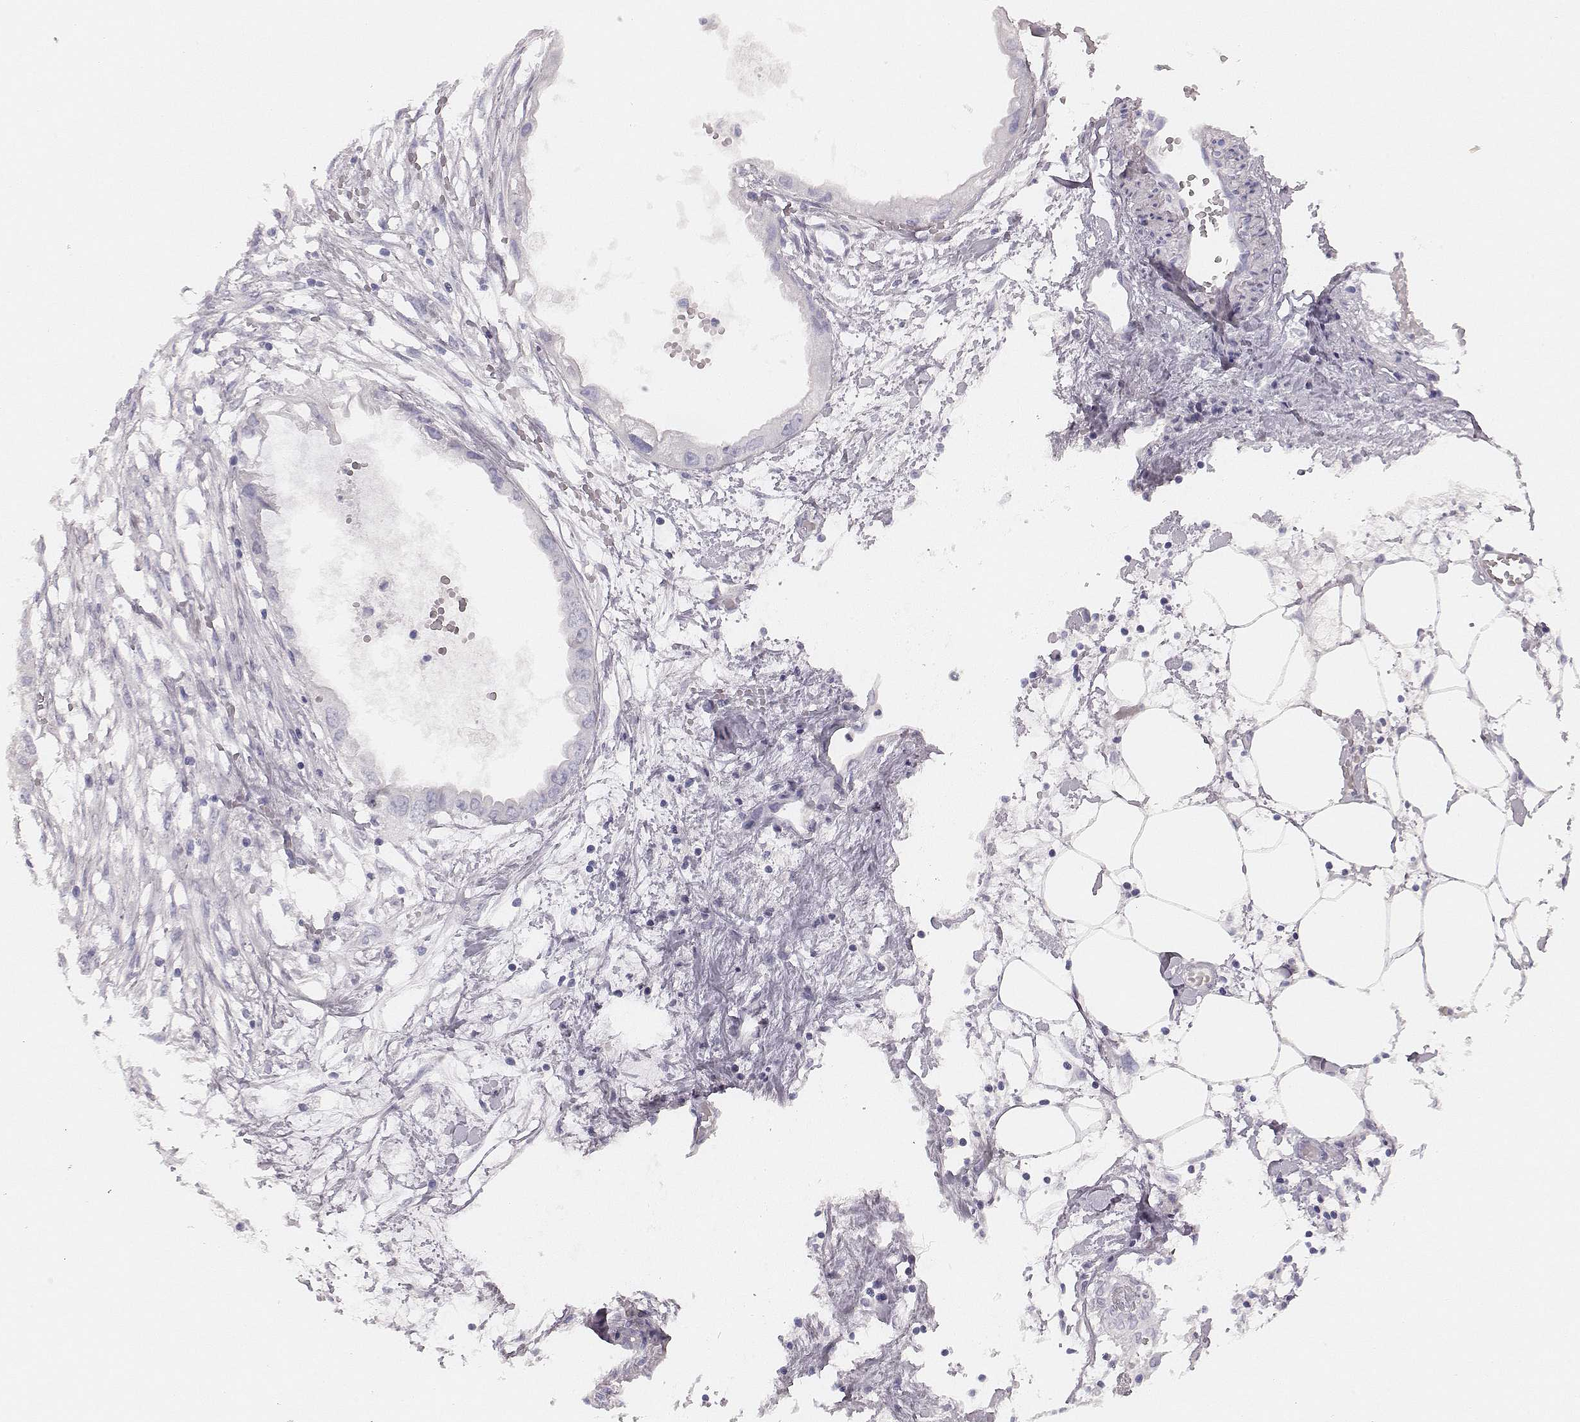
{"staining": {"intensity": "negative", "quantity": "none", "location": "none"}, "tissue": "endometrial cancer", "cell_type": "Tumor cells", "image_type": "cancer", "snomed": [{"axis": "morphology", "description": "Adenocarcinoma, NOS"}, {"axis": "morphology", "description": "Adenocarcinoma, metastatic, NOS"}, {"axis": "topography", "description": "Adipose tissue"}, {"axis": "topography", "description": "Endometrium"}], "caption": "IHC histopathology image of neoplastic tissue: endometrial metastatic adenocarcinoma stained with DAB reveals no significant protein expression in tumor cells.", "gene": "CSHL1", "patient": {"sex": "female", "age": 67}}